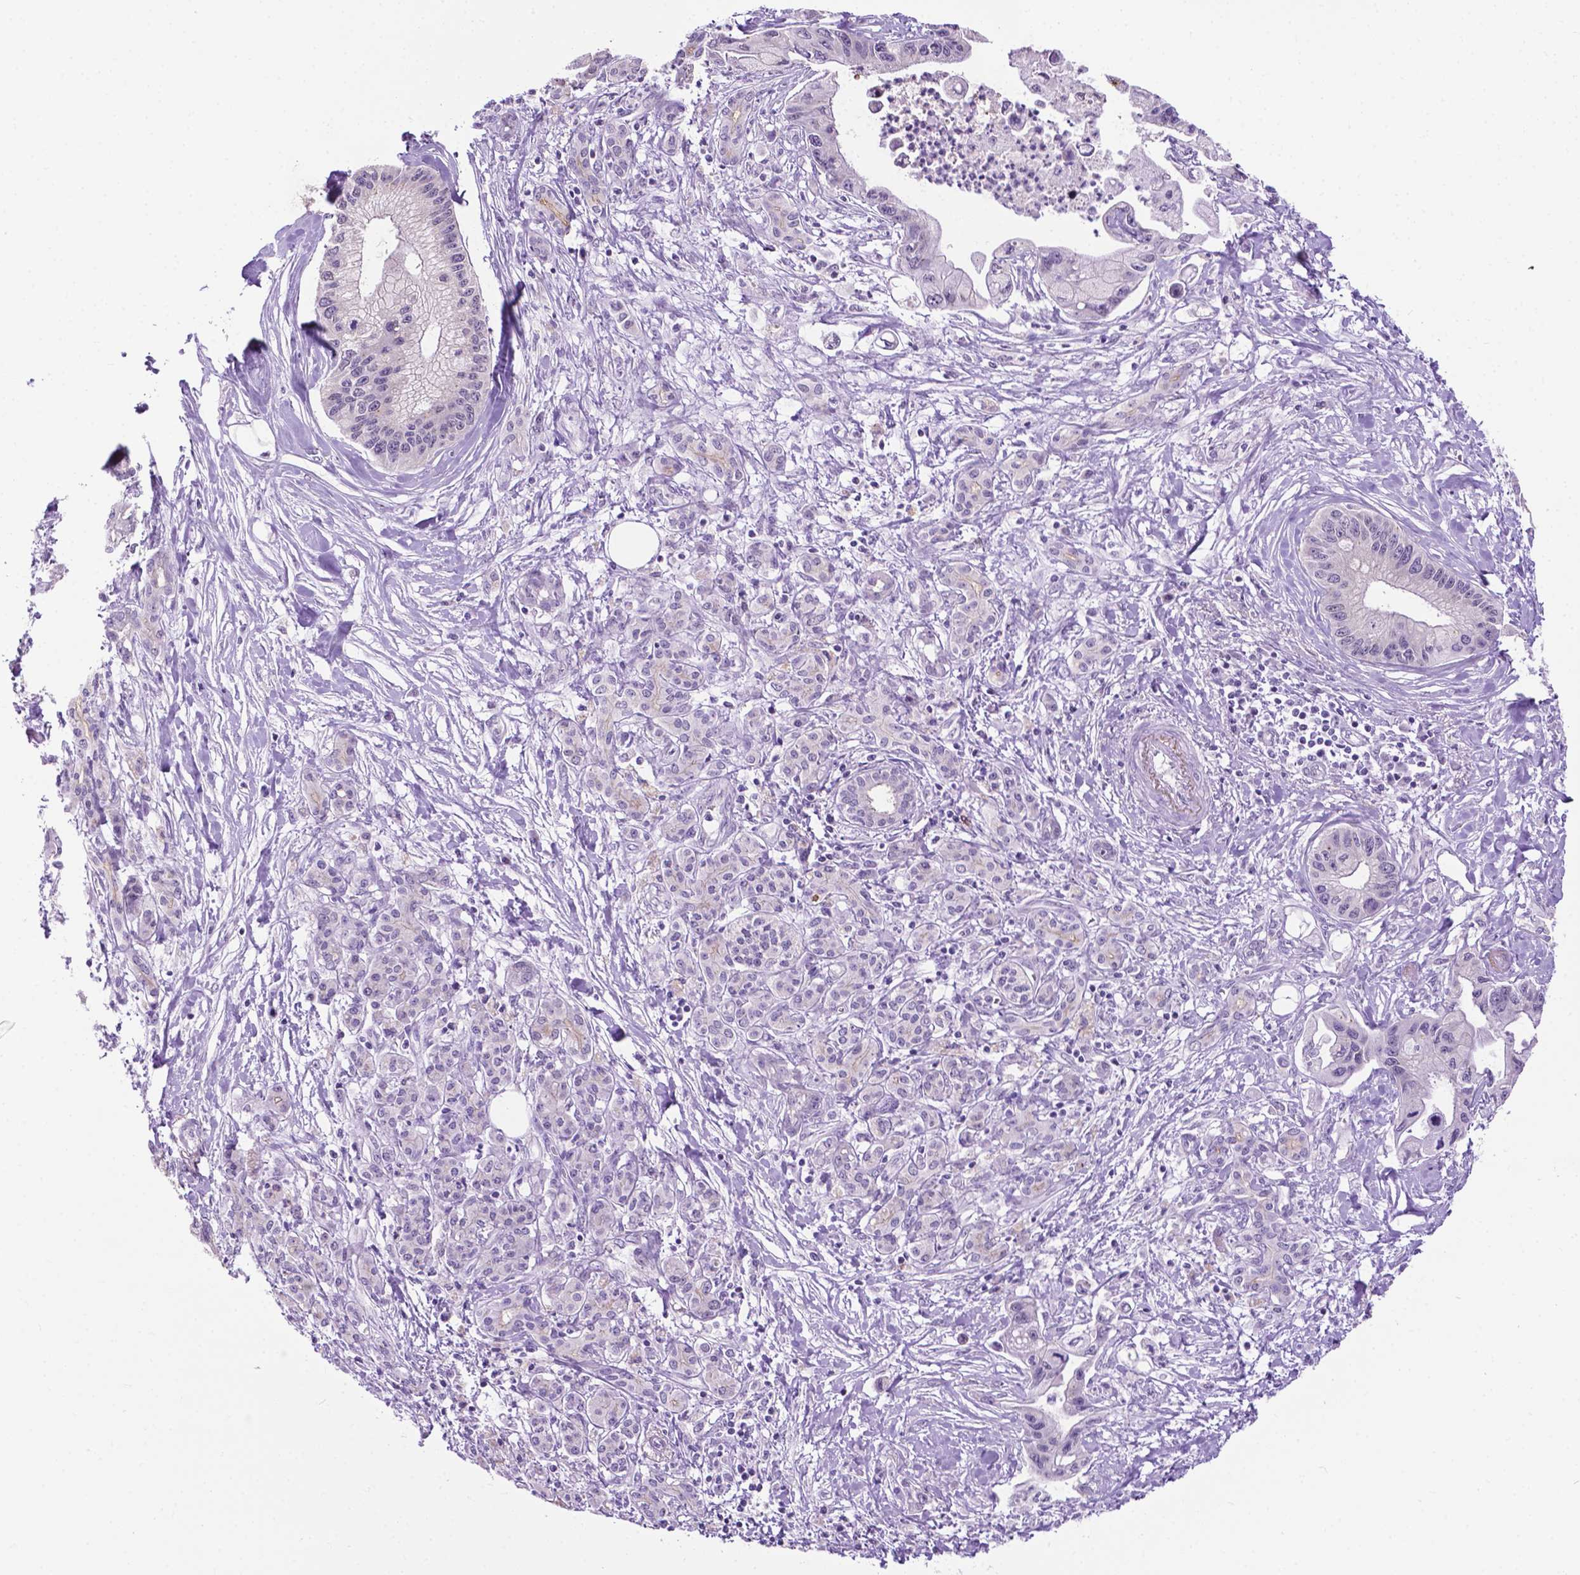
{"staining": {"intensity": "negative", "quantity": "none", "location": "none"}, "tissue": "pancreatic cancer", "cell_type": "Tumor cells", "image_type": "cancer", "snomed": [{"axis": "morphology", "description": "Adenocarcinoma, NOS"}, {"axis": "topography", "description": "Pancreas"}], "caption": "Immunohistochemistry (IHC) image of neoplastic tissue: human pancreatic cancer (adenocarcinoma) stained with DAB reveals no significant protein staining in tumor cells. (DAB IHC, high magnification).", "gene": "MMP27", "patient": {"sex": "male", "age": 61}}